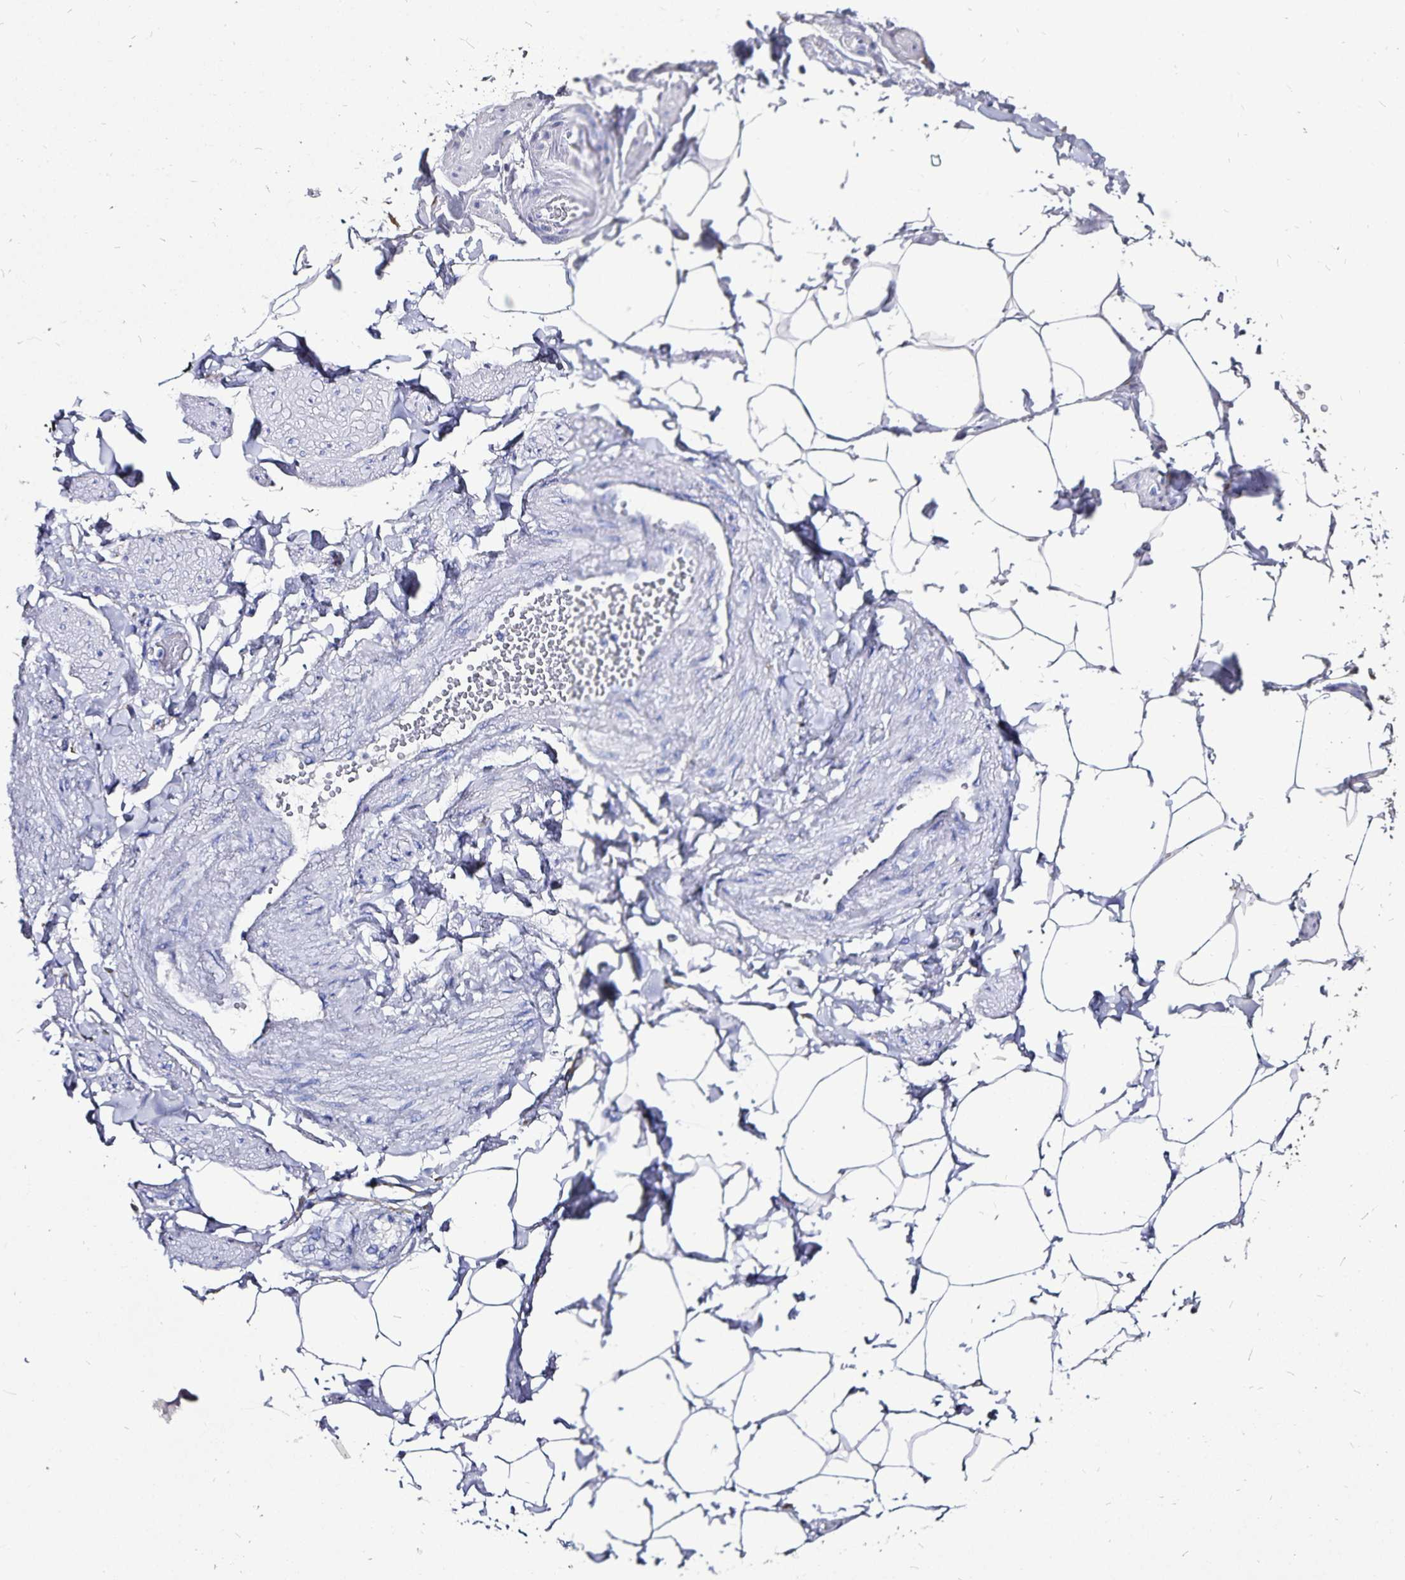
{"staining": {"intensity": "negative", "quantity": "none", "location": "none"}, "tissue": "adipose tissue", "cell_type": "Adipocytes", "image_type": "normal", "snomed": [{"axis": "morphology", "description": "Normal tissue, NOS"}, {"axis": "topography", "description": "Epididymis"}, {"axis": "topography", "description": "Peripheral nerve tissue"}], "caption": "Adipocytes show no significant expression in unremarkable adipose tissue. (DAB (3,3'-diaminobenzidine) IHC visualized using brightfield microscopy, high magnification).", "gene": "PLAC1", "patient": {"sex": "male", "age": 32}}